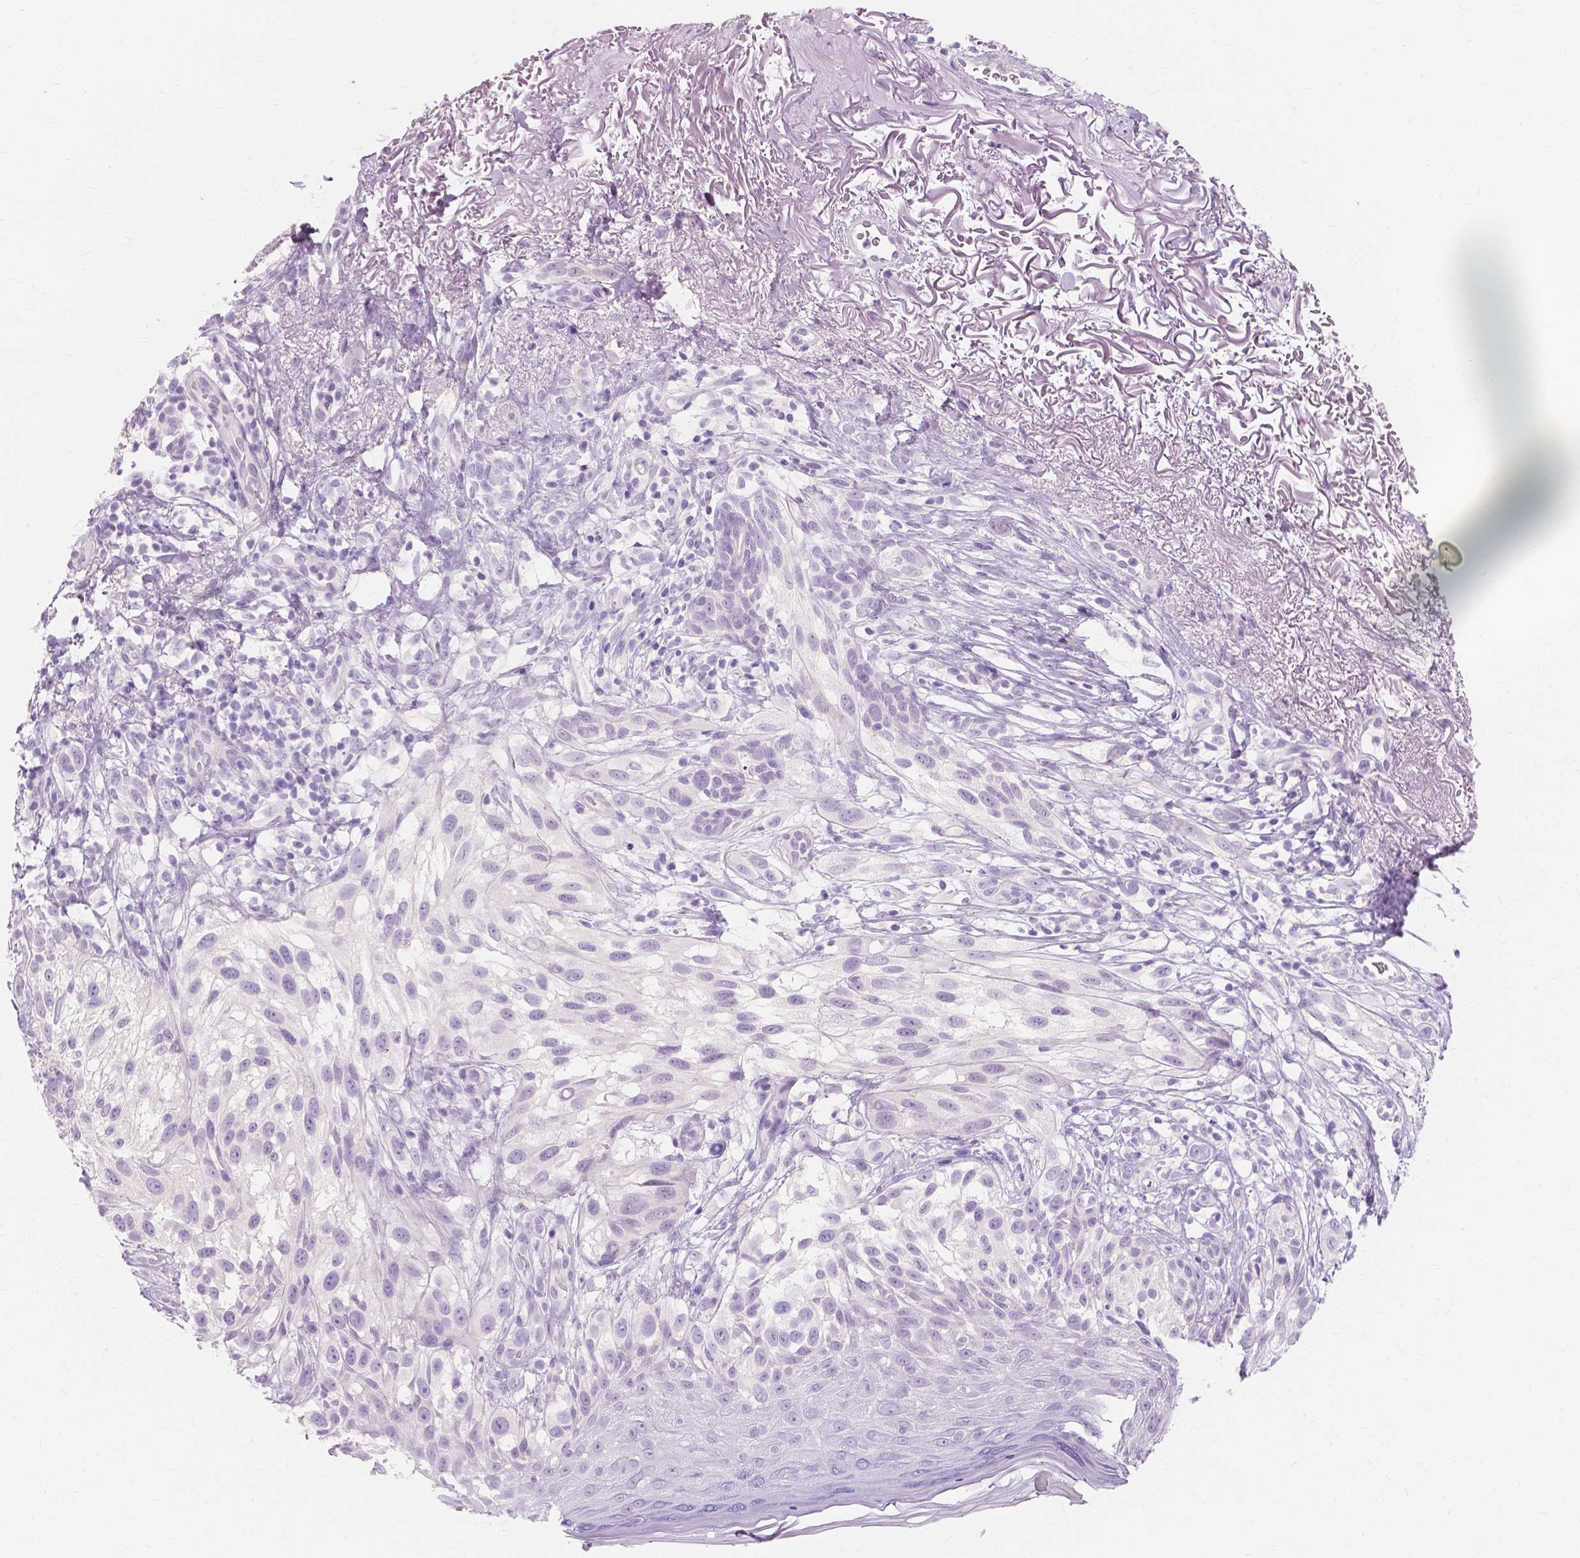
{"staining": {"intensity": "negative", "quantity": "none", "location": "none"}, "tissue": "melanoma", "cell_type": "Tumor cells", "image_type": "cancer", "snomed": [{"axis": "morphology", "description": "Malignant melanoma, NOS"}, {"axis": "topography", "description": "Skin"}], "caption": "Malignant melanoma was stained to show a protein in brown. There is no significant expression in tumor cells.", "gene": "MUC12", "patient": {"sex": "female", "age": 86}}